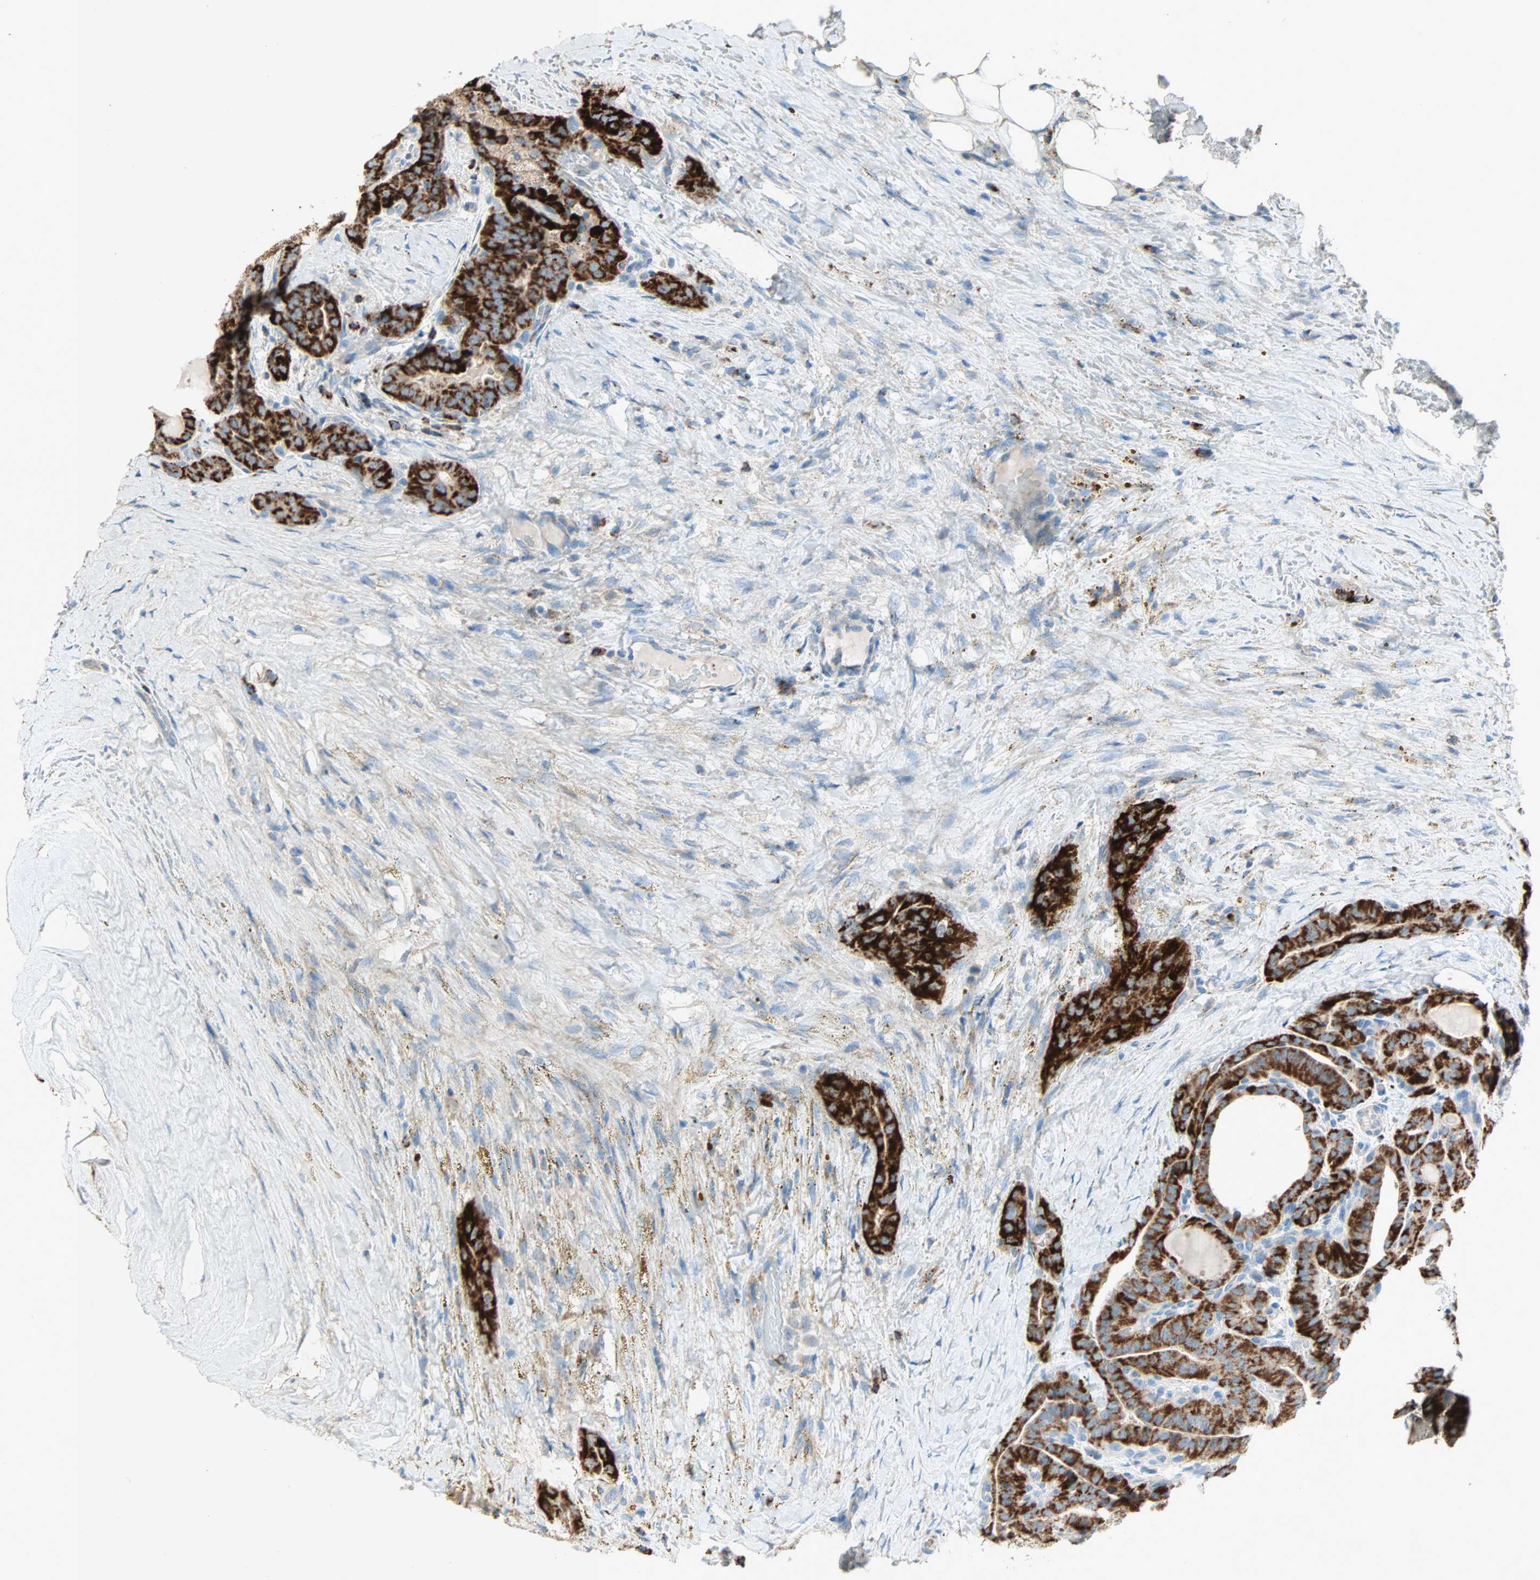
{"staining": {"intensity": "strong", "quantity": ">75%", "location": "cytoplasmic/membranous"}, "tissue": "thyroid cancer", "cell_type": "Tumor cells", "image_type": "cancer", "snomed": [{"axis": "morphology", "description": "Papillary adenocarcinoma, NOS"}, {"axis": "topography", "description": "Thyroid gland"}], "caption": "A brown stain highlights strong cytoplasmic/membranous expression of a protein in human thyroid cancer tumor cells. (Brightfield microscopy of DAB IHC at high magnification).", "gene": "ACVRL1", "patient": {"sex": "male", "age": 77}}